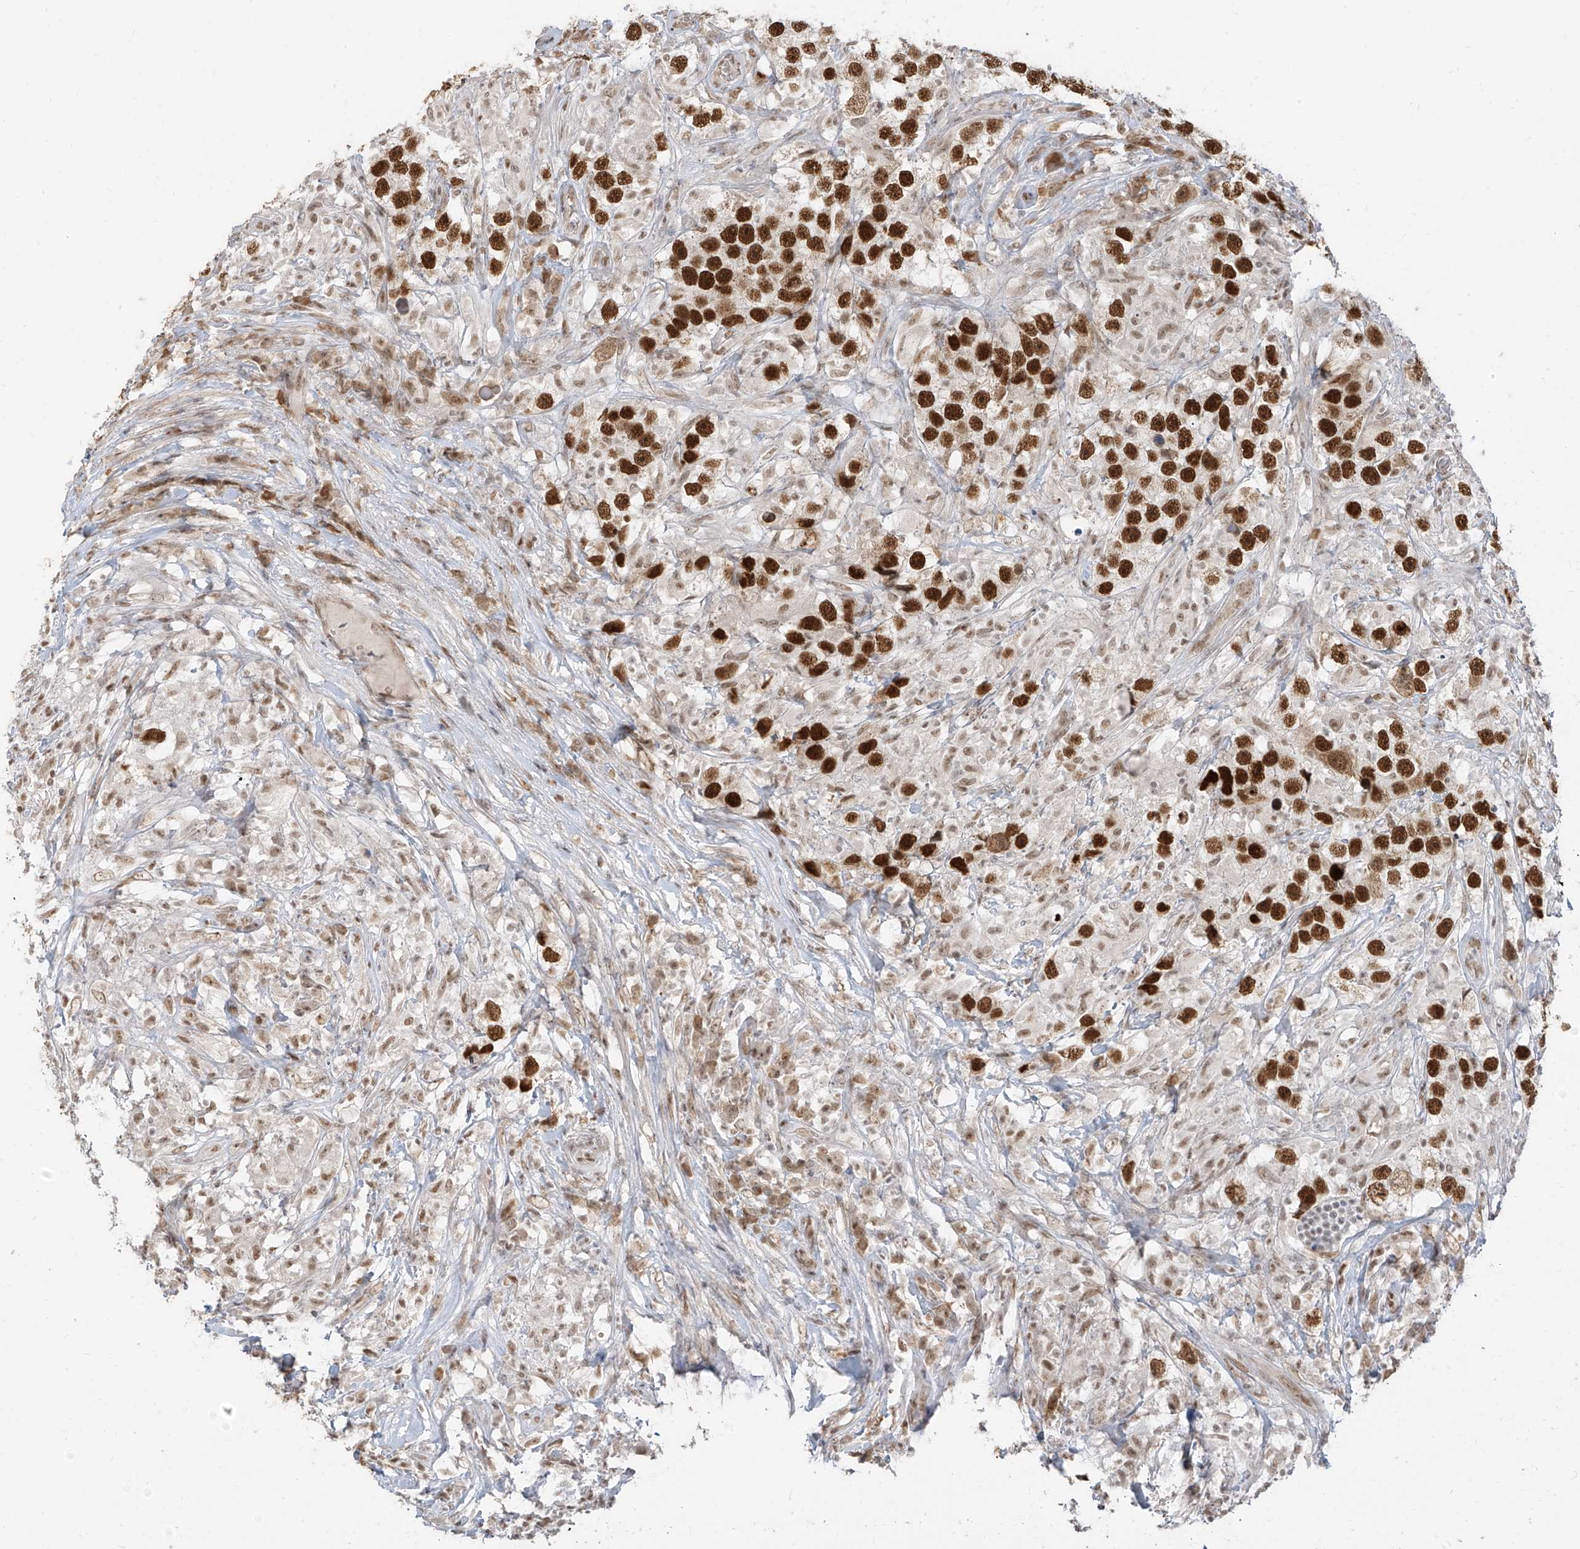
{"staining": {"intensity": "strong", "quantity": ">75%", "location": "nuclear"}, "tissue": "testis cancer", "cell_type": "Tumor cells", "image_type": "cancer", "snomed": [{"axis": "morphology", "description": "Seminoma, NOS"}, {"axis": "topography", "description": "Testis"}], "caption": "Testis cancer (seminoma) stained with IHC shows strong nuclear expression in approximately >75% of tumor cells.", "gene": "ZMYM2", "patient": {"sex": "male", "age": 49}}